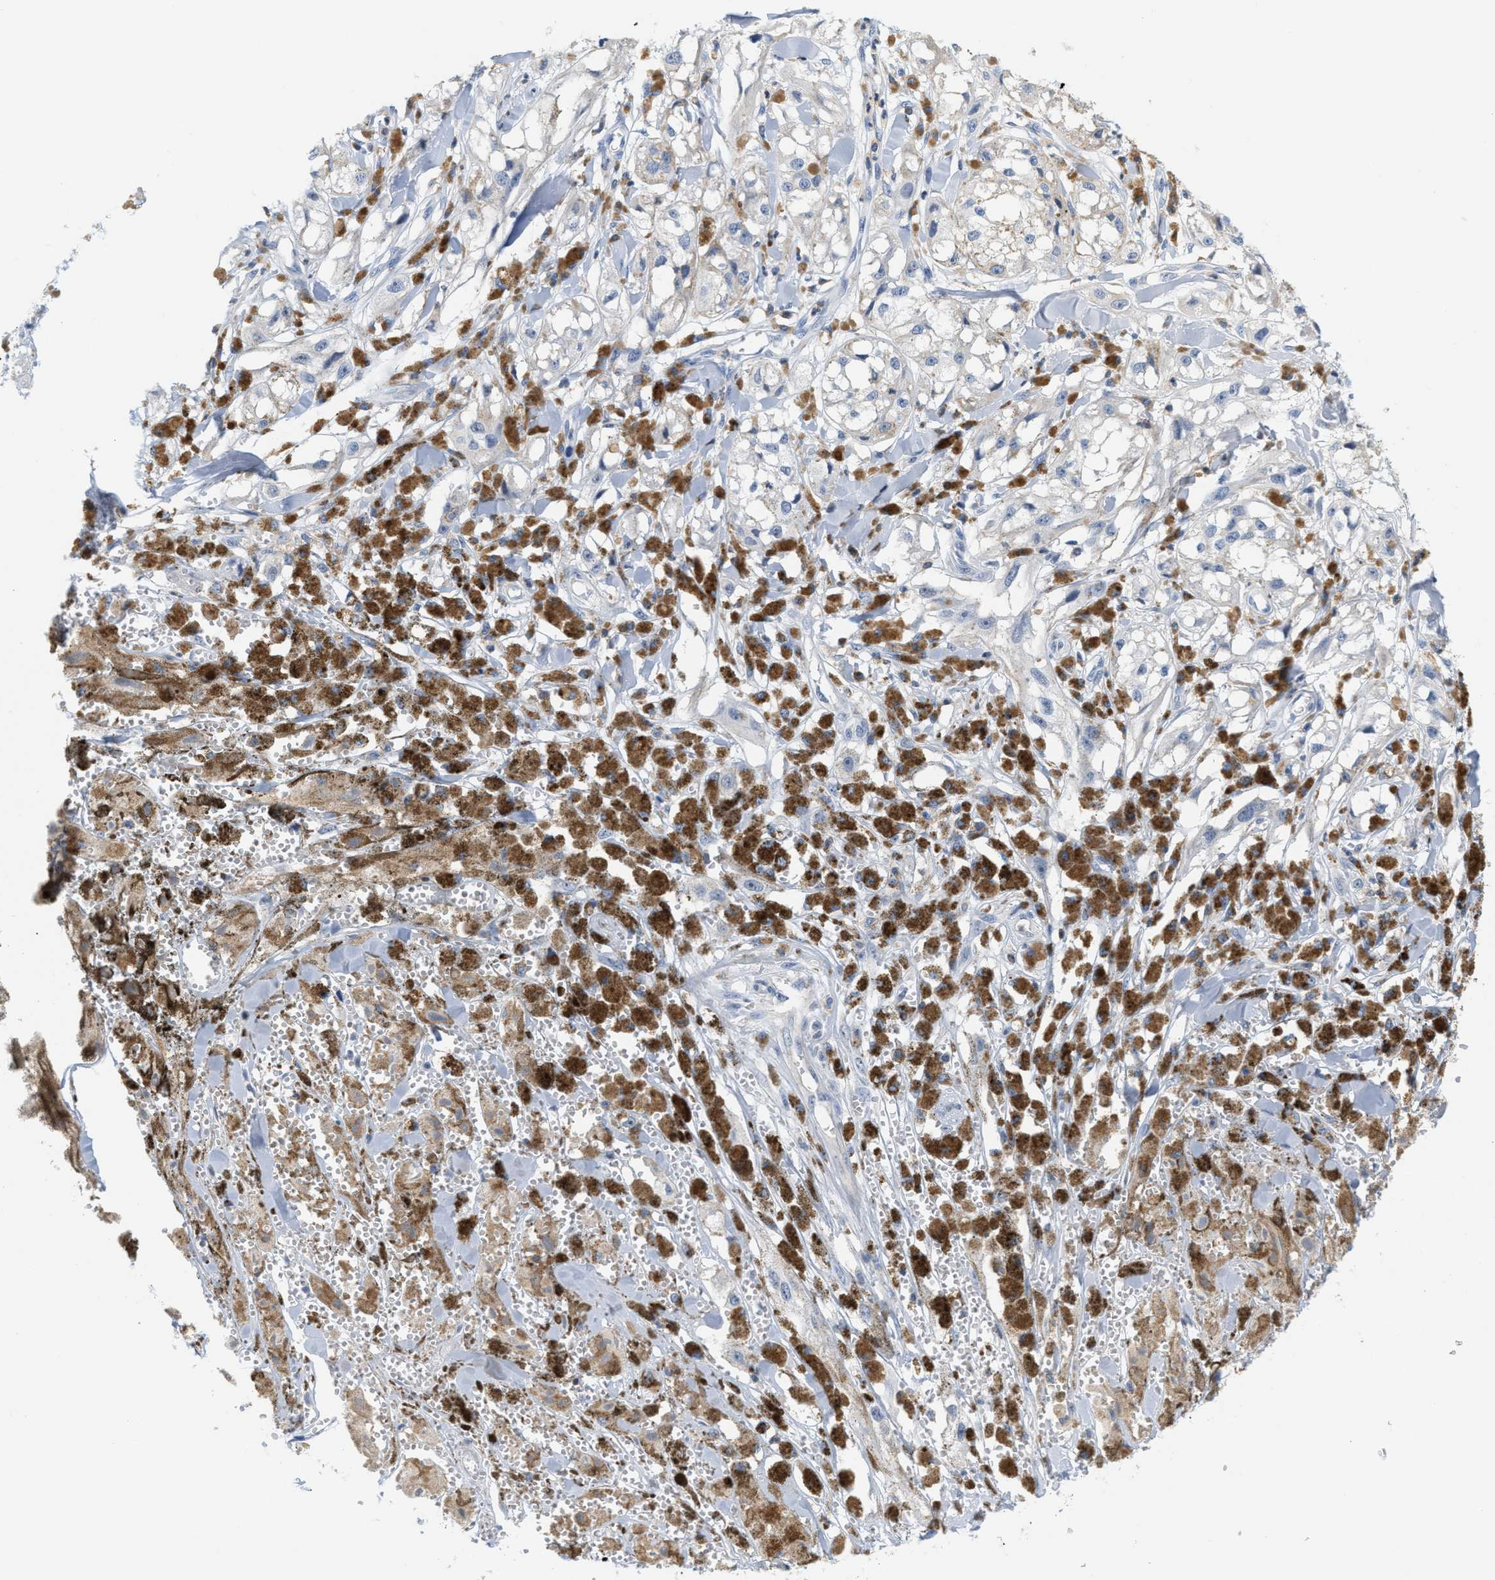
{"staining": {"intensity": "negative", "quantity": "none", "location": "none"}, "tissue": "melanoma", "cell_type": "Tumor cells", "image_type": "cancer", "snomed": [{"axis": "morphology", "description": "Malignant melanoma, NOS"}, {"axis": "topography", "description": "Skin"}], "caption": "Tumor cells show no significant positivity in malignant melanoma.", "gene": "IL16", "patient": {"sex": "male", "age": 88}}